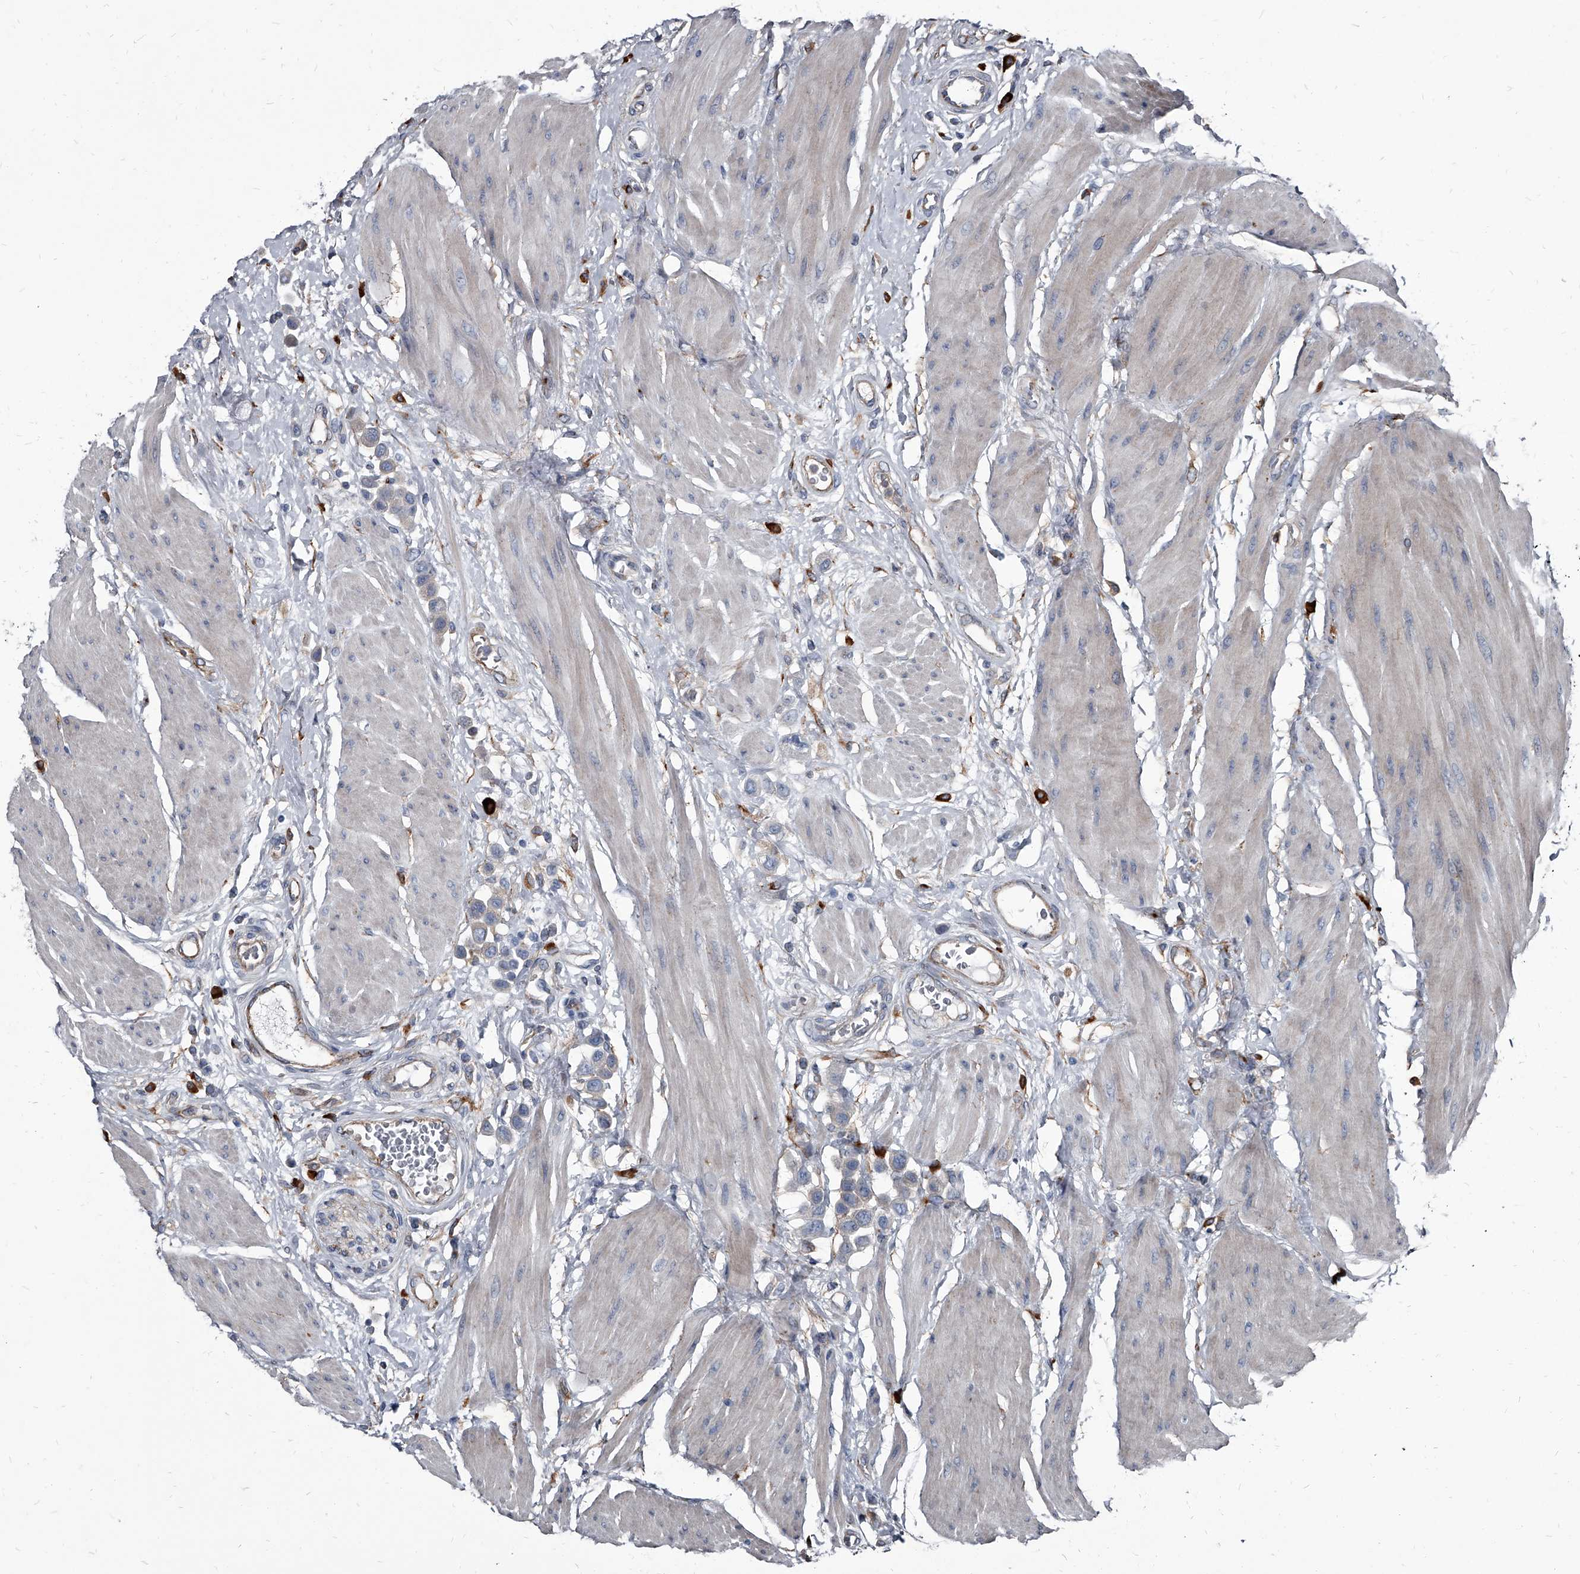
{"staining": {"intensity": "negative", "quantity": "none", "location": "none"}, "tissue": "urothelial cancer", "cell_type": "Tumor cells", "image_type": "cancer", "snomed": [{"axis": "morphology", "description": "Urothelial carcinoma, High grade"}, {"axis": "topography", "description": "Urinary bladder"}], "caption": "The immunohistochemistry histopathology image has no significant expression in tumor cells of urothelial cancer tissue. (DAB (3,3'-diaminobenzidine) immunohistochemistry with hematoxylin counter stain).", "gene": "PGLYRP3", "patient": {"sex": "male", "age": 50}}